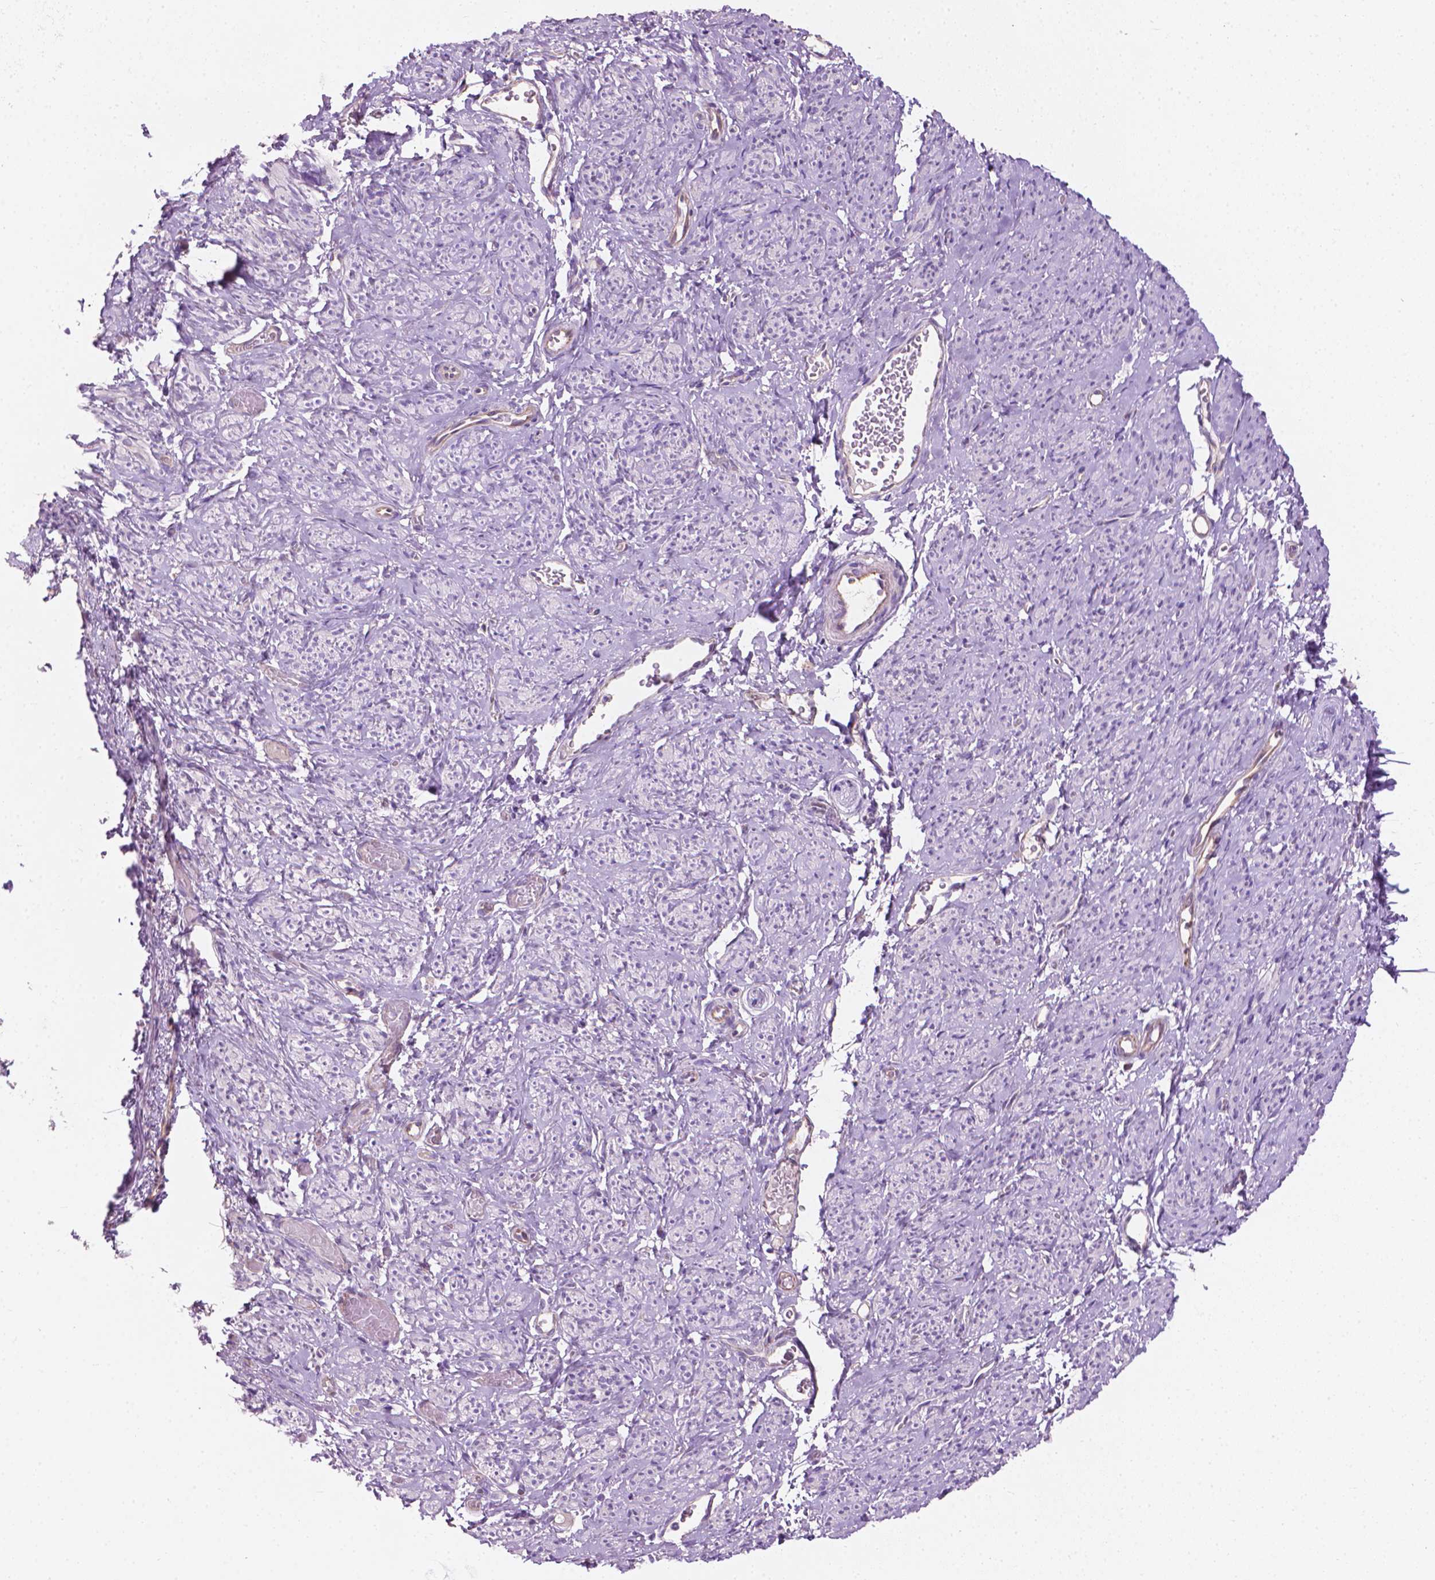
{"staining": {"intensity": "negative", "quantity": "none", "location": "none"}, "tissue": "smooth muscle", "cell_type": "Smooth muscle cells", "image_type": "normal", "snomed": [{"axis": "morphology", "description": "Normal tissue, NOS"}, {"axis": "topography", "description": "Smooth muscle"}], "caption": "IHC of normal smooth muscle displays no positivity in smooth muscle cells. The staining was performed using DAB to visualize the protein expression in brown, while the nuclei were stained in blue with hematoxylin (Magnification: 20x).", "gene": "KRT73", "patient": {"sex": "female", "age": 65}}